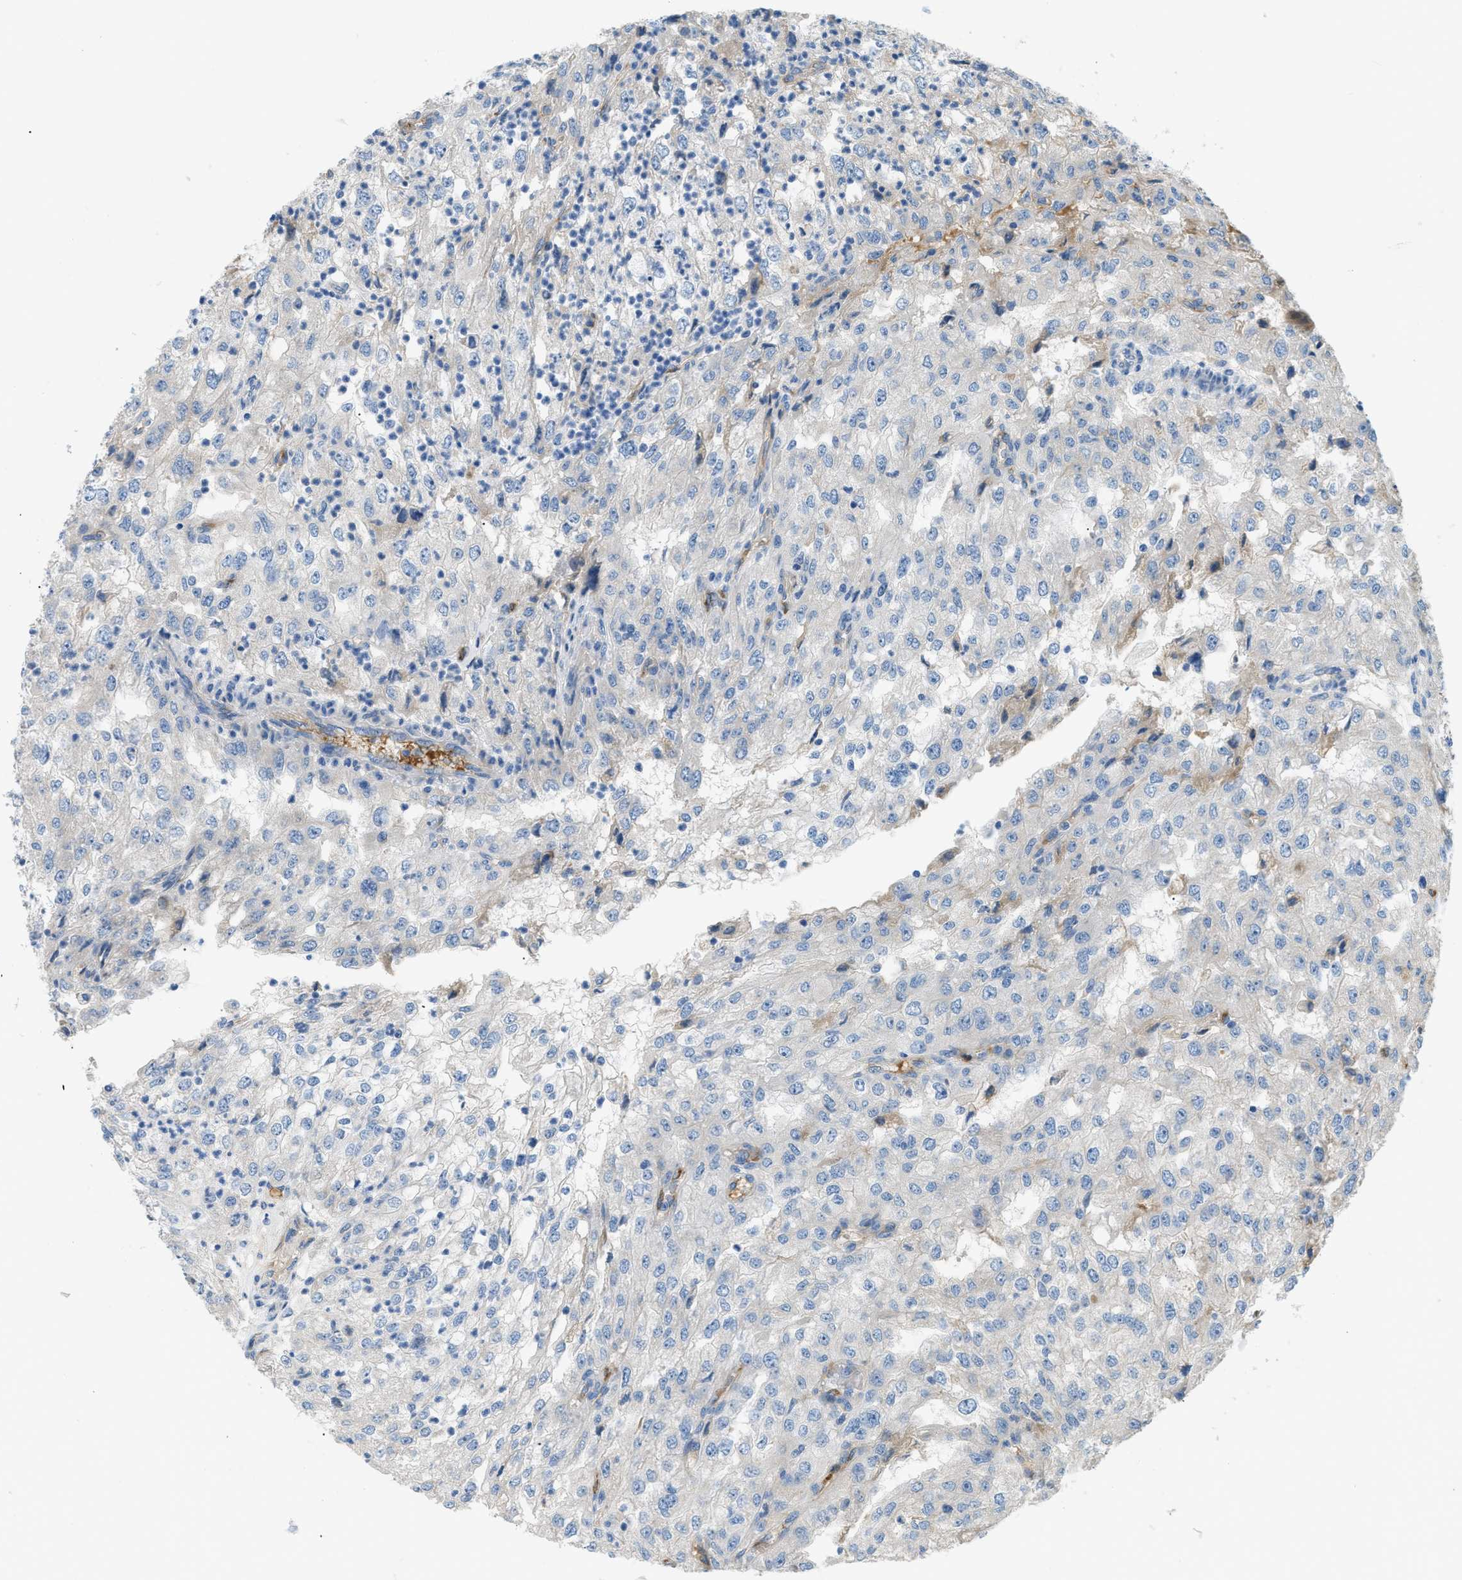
{"staining": {"intensity": "negative", "quantity": "none", "location": "none"}, "tissue": "renal cancer", "cell_type": "Tumor cells", "image_type": "cancer", "snomed": [{"axis": "morphology", "description": "Adenocarcinoma, NOS"}, {"axis": "topography", "description": "Kidney"}], "caption": "IHC image of neoplastic tissue: human renal adenocarcinoma stained with DAB demonstrates no significant protein staining in tumor cells.", "gene": "COL15A1", "patient": {"sex": "female", "age": 54}}